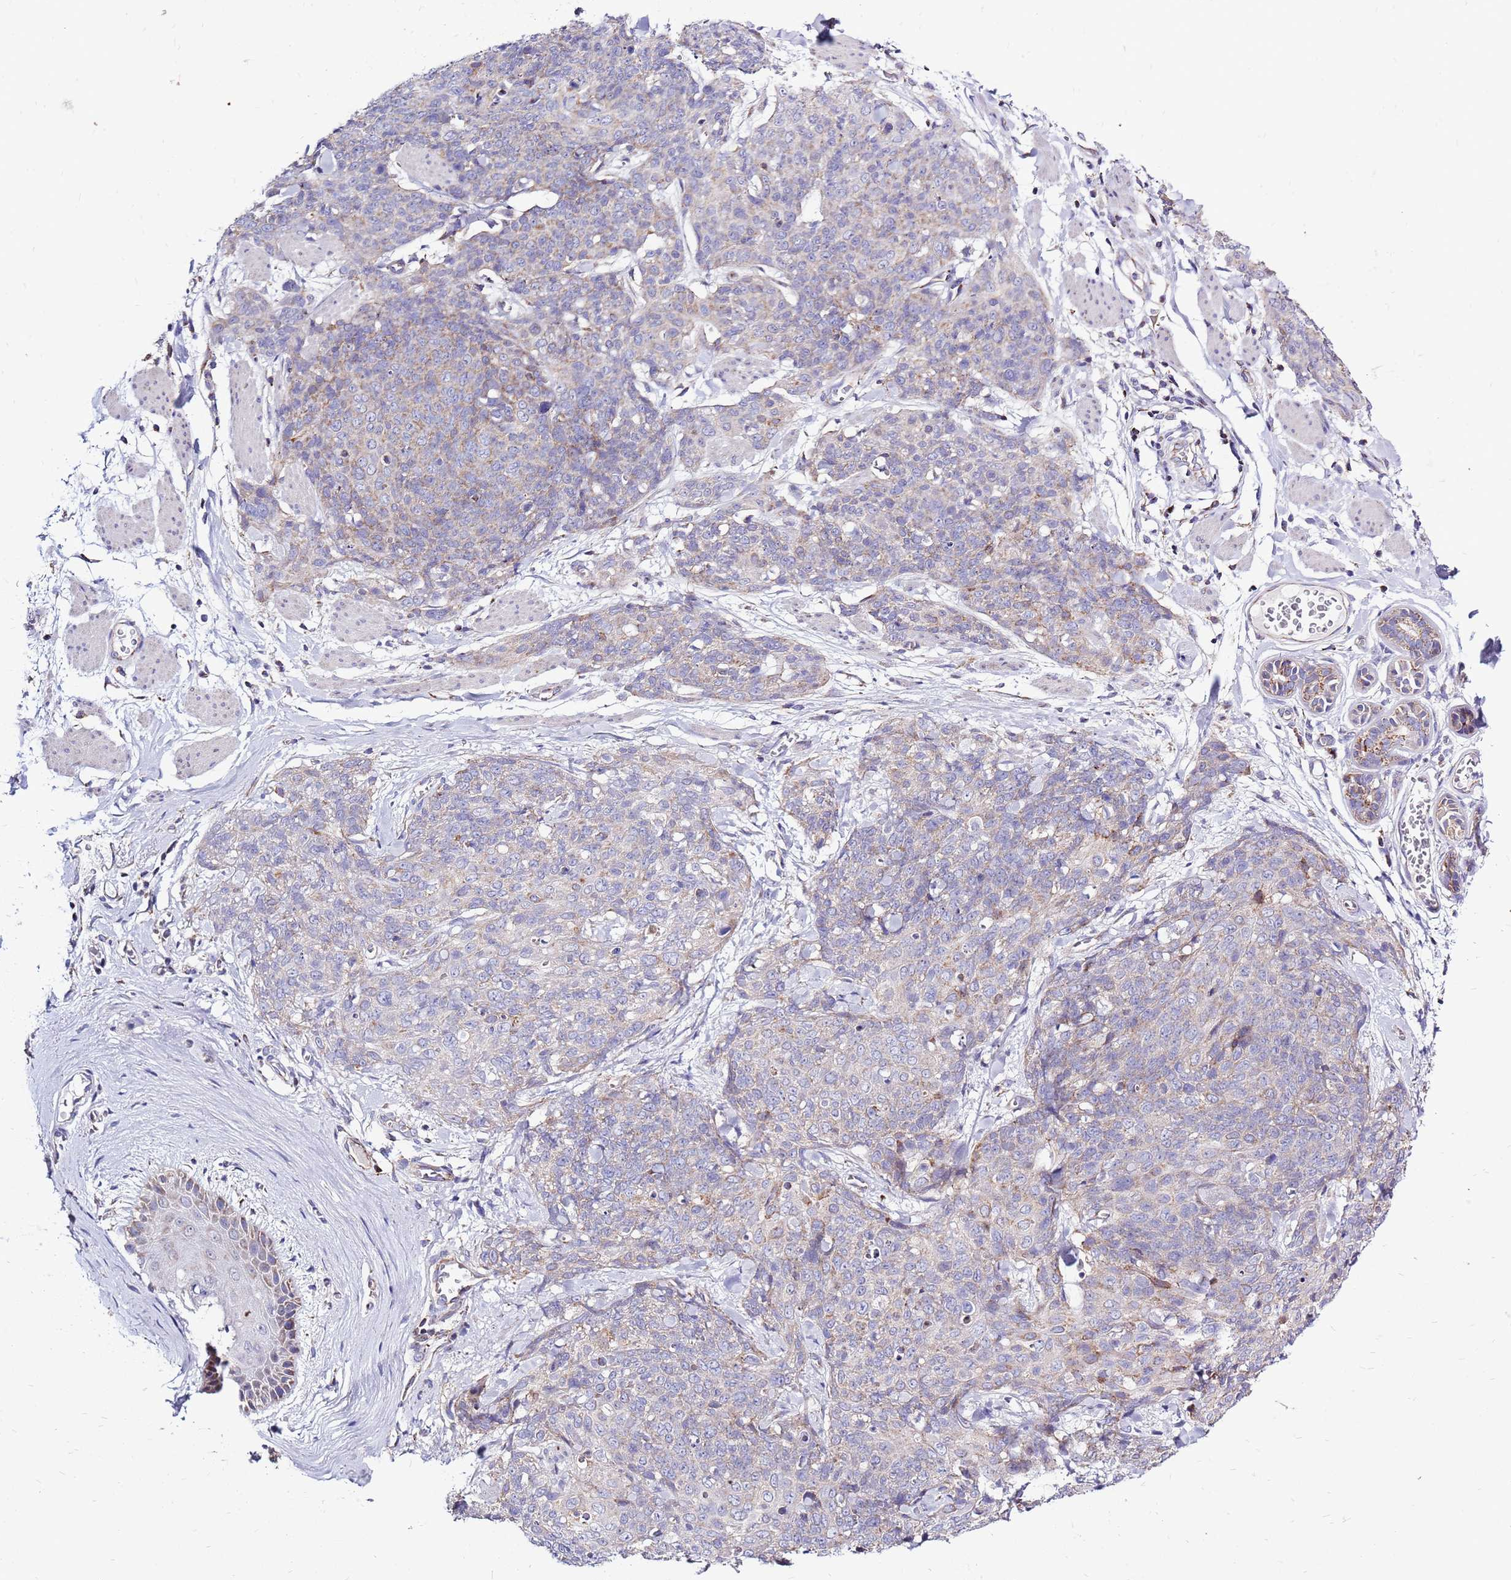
{"staining": {"intensity": "negative", "quantity": "none", "location": "none"}, "tissue": "skin cancer", "cell_type": "Tumor cells", "image_type": "cancer", "snomed": [{"axis": "morphology", "description": "Squamous cell carcinoma, NOS"}, {"axis": "topography", "description": "Skin"}, {"axis": "topography", "description": "Vulva"}], "caption": "Immunohistochemical staining of human skin cancer displays no significant positivity in tumor cells.", "gene": "IGF1R", "patient": {"sex": "female", "age": 85}}